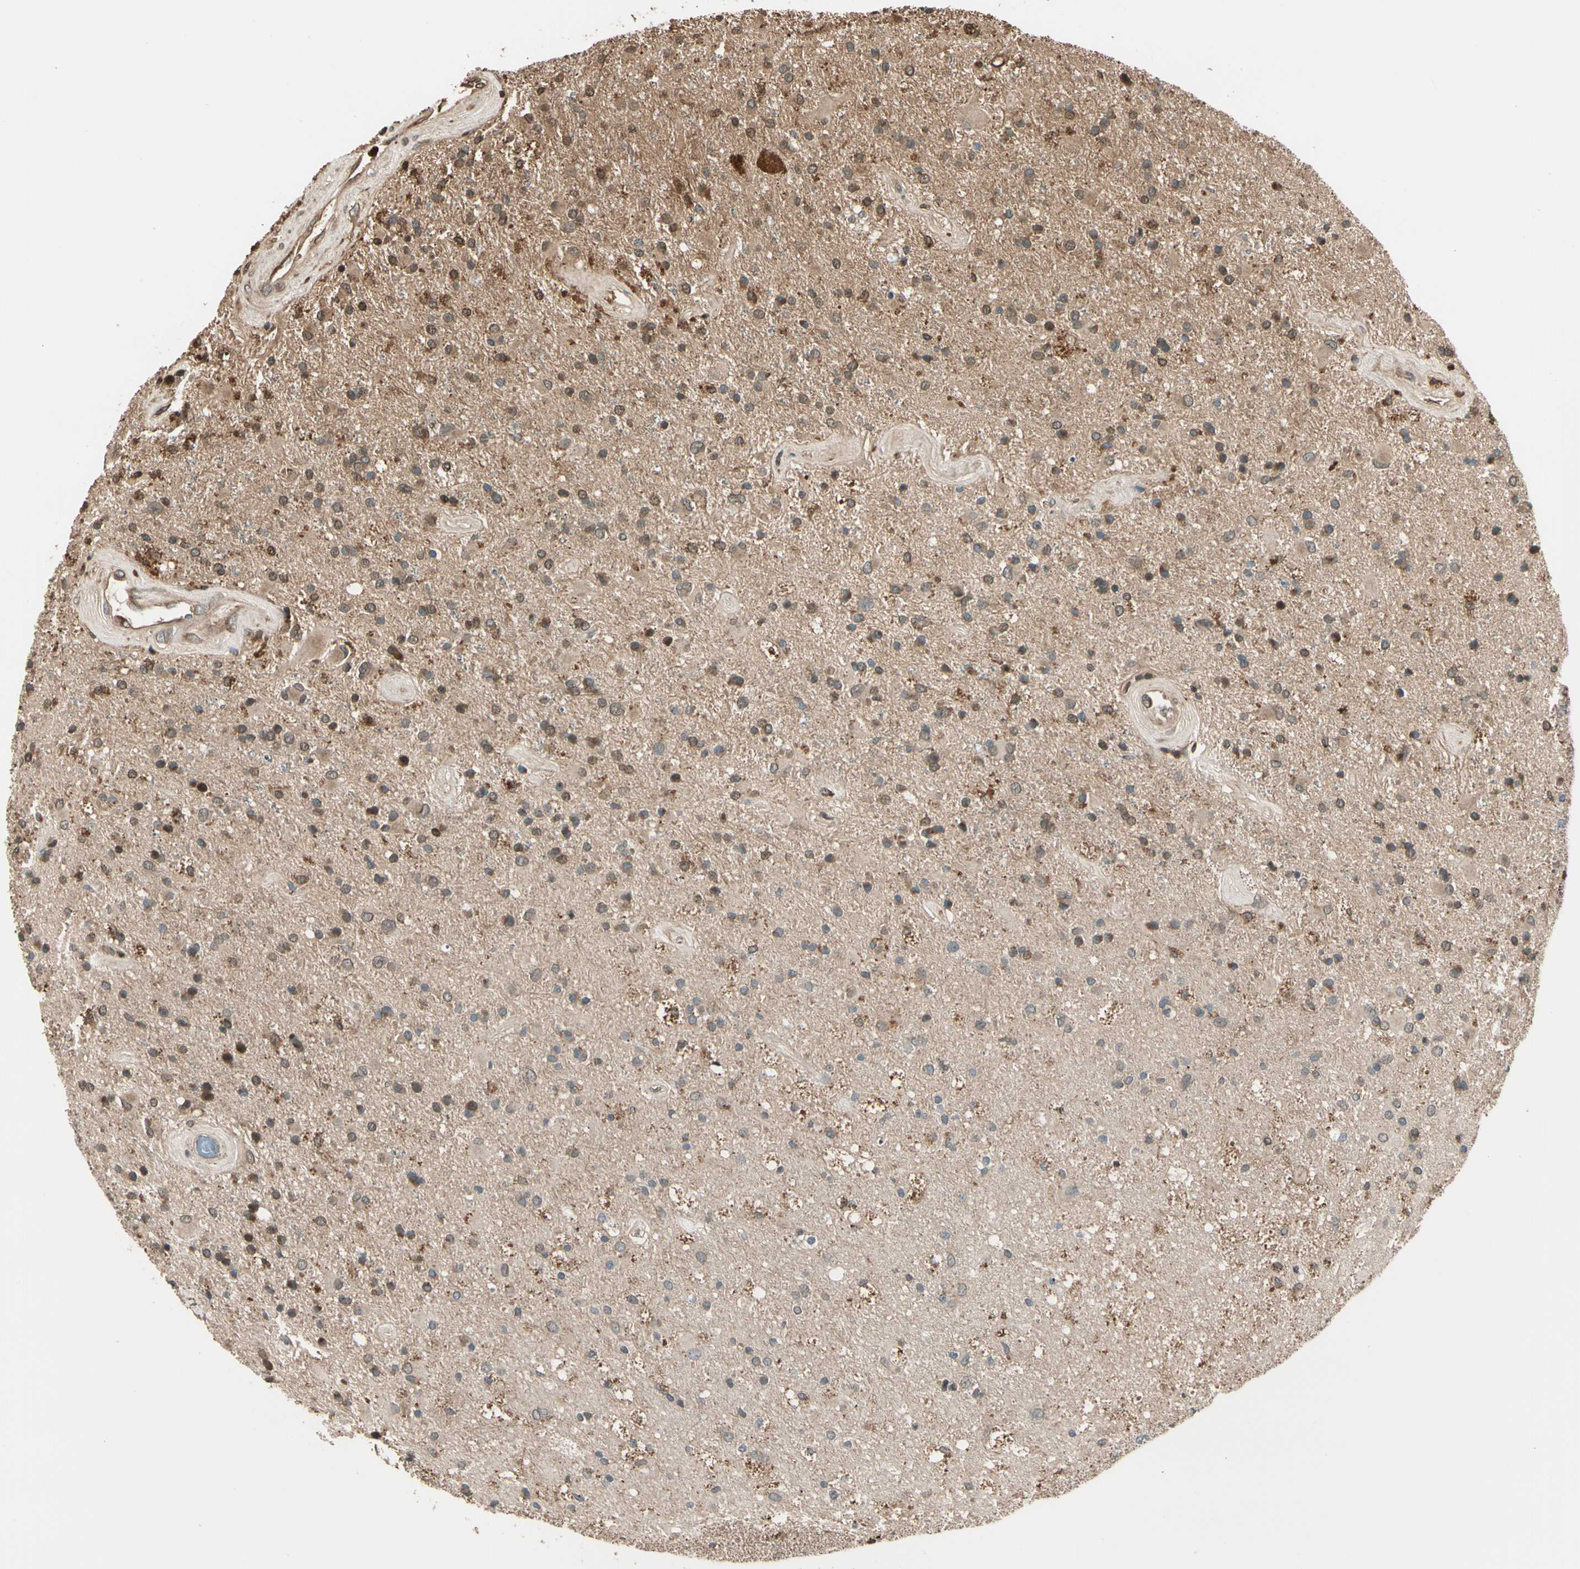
{"staining": {"intensity": "moderate", "quantity": "25%-75%", "location": "cytoplasmic/membranous"}, "tissue": "glioma", "cell_type": "Tumor cells", "image_type": "cancer", "snomed": [{"axis": "morphology", "description": "Glioma, malignant, Low grade"}, {"axis": "topography", "description": "Brain"}], "caption": "This histopathology image demonstrates IHC staining of malignant glioma (low-grade), with medium moderate cytoplasmic/membranous positivity in approximately 25%-75% of tumor cells.", "gene": "STX11", "patient": {"sex": "male", "age": 58}}